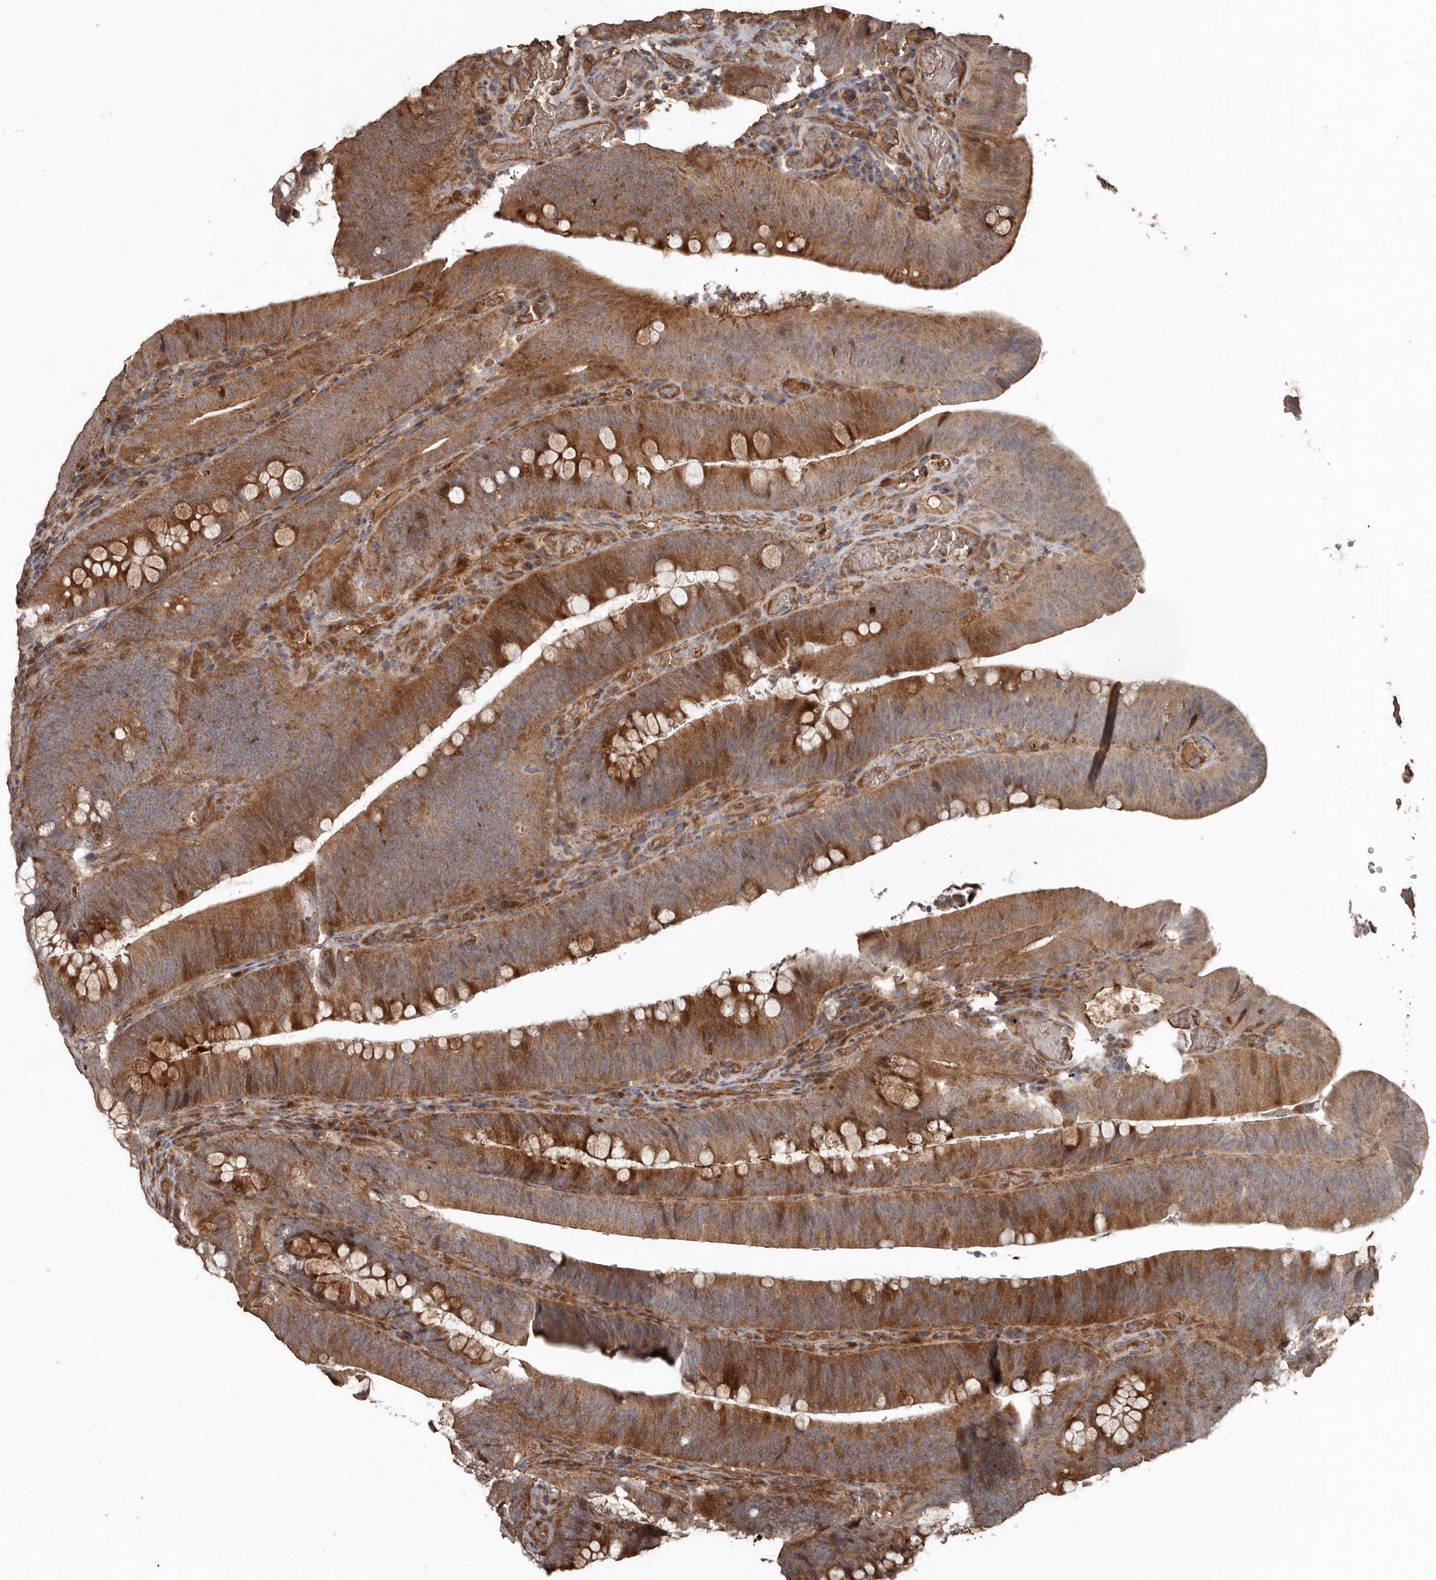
{"staining": {"intensity": "strong", "quantity": ">75%", "location": "cytoplasmic/membranous"}, "tissue": "colorectal cancer", "cell_type": "Tumor cells", "image_type": "cancer", "snomed": [{"axis": "morphology", "description": "Normal tissue, NOS"}, {"axis": "topography", "description": "Colon"}], "caption": "Colorectal cancer stained for a protein (brown) shows strong cytoplasmic/membranous positive staining in about >75% of tumor cells.", "gene": "RANBP17", "patient": {"sex": "female", "age": 82}}